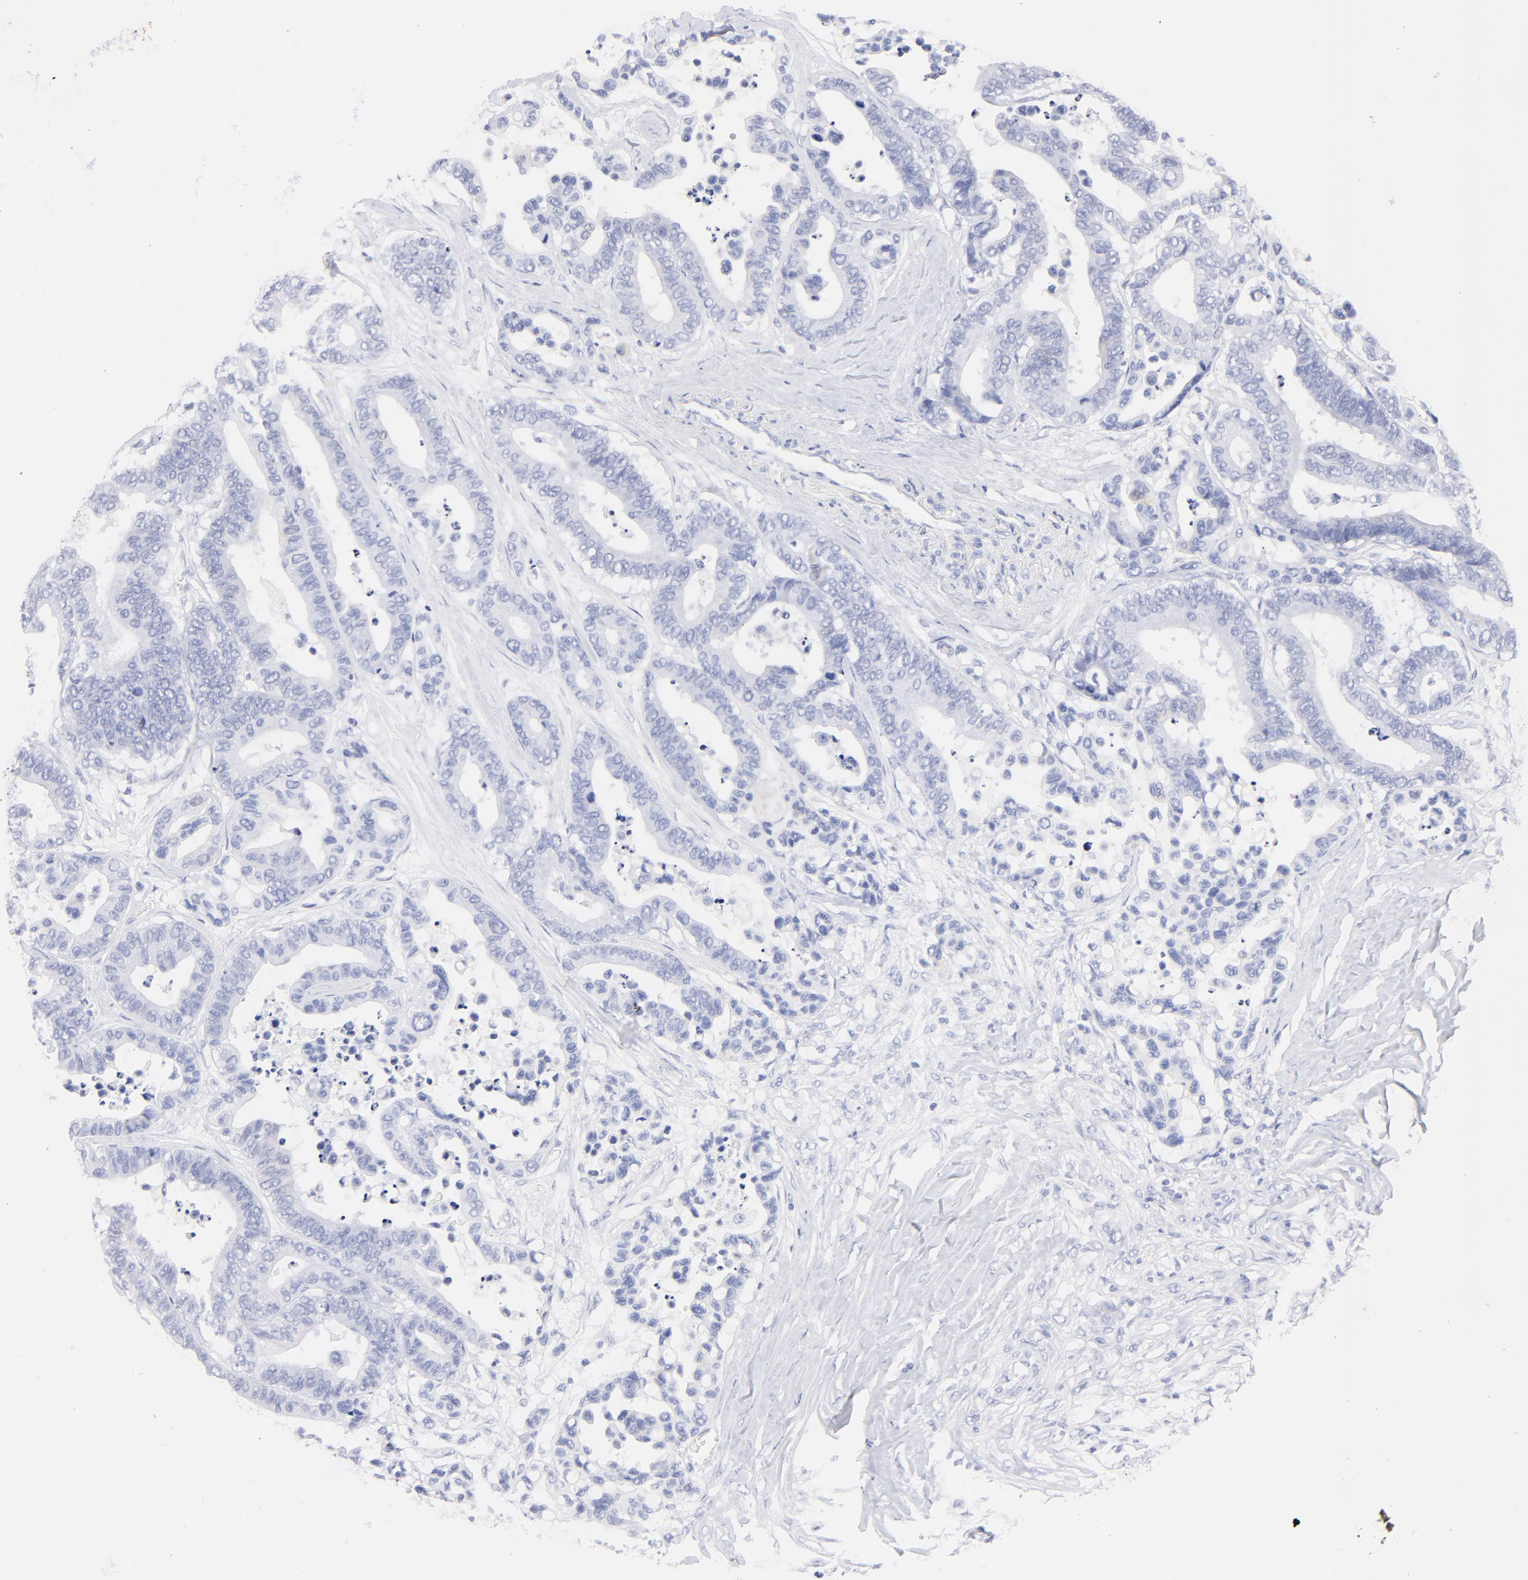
{"staining": {"intensity": "negative", "quantity": "none", "location": "none"}, "tissue": "colorectal cancer", "cell_type": "Tumor cells", "image_type": "cancer", "snomed": [{"axis": "morphology", "description": "Adenocarcinoma, NOS"}, {"axis": "topography", "description": "Colon"}], "caption": "Immunohistochemical staining of colorectal cancer exhibits no significant positivity in tumor cells.", "gene": "HORMAD2", "patient": {"sex": "male", "age": 82}}